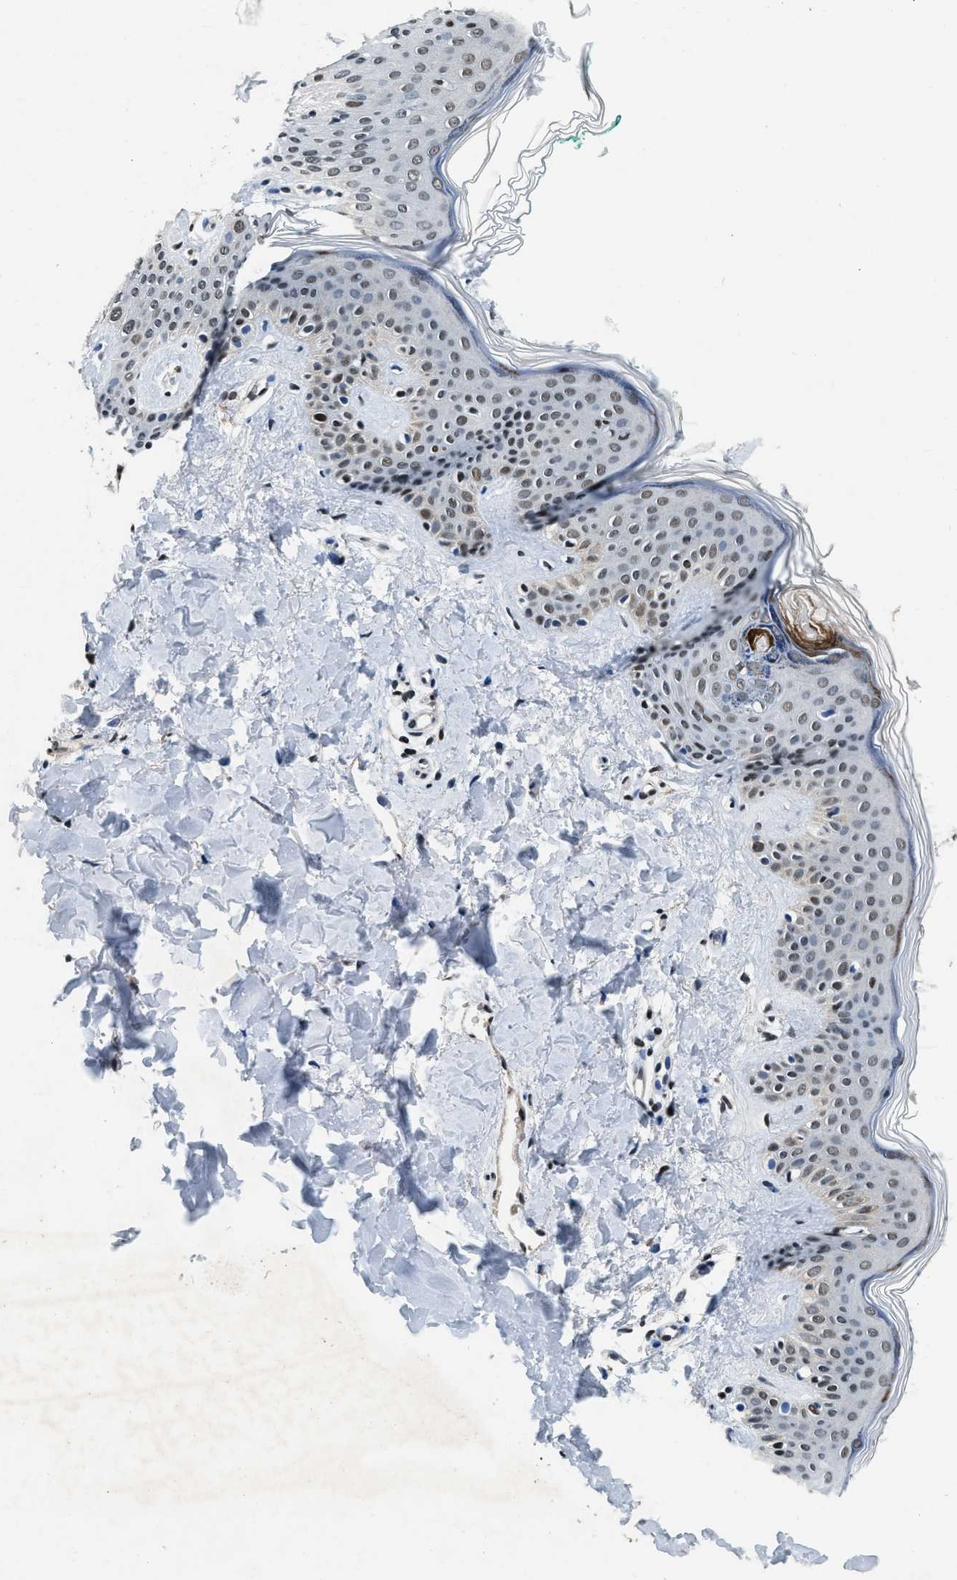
{"staining": {"intensity": "weak", "quantity": "25%-75%", "location": "cytoplasmic/membranous,nuclear"}, "tissue": "skin", "cell_type": "Fibroblasts", "image_type": "normal", "snomed": [{"axis": "morphology", "description": "Normal tissue, NOS"}, {"axis": "topography", "description": "Skin"}], "caption": "Weak cytoplasmic/membranous,nuclear protein positivity is seen in approximately 25%-75% of fibroblasts in skin. The staining was performed using DAB (3,3'-diaminobenzidine) to visualize the protein expression in brown, while the nuclei were stained in blue with hematoxylin (Magnification: 20x).", "gene": "CCNE1", "patient": {"sex": "male", "age": 30}}